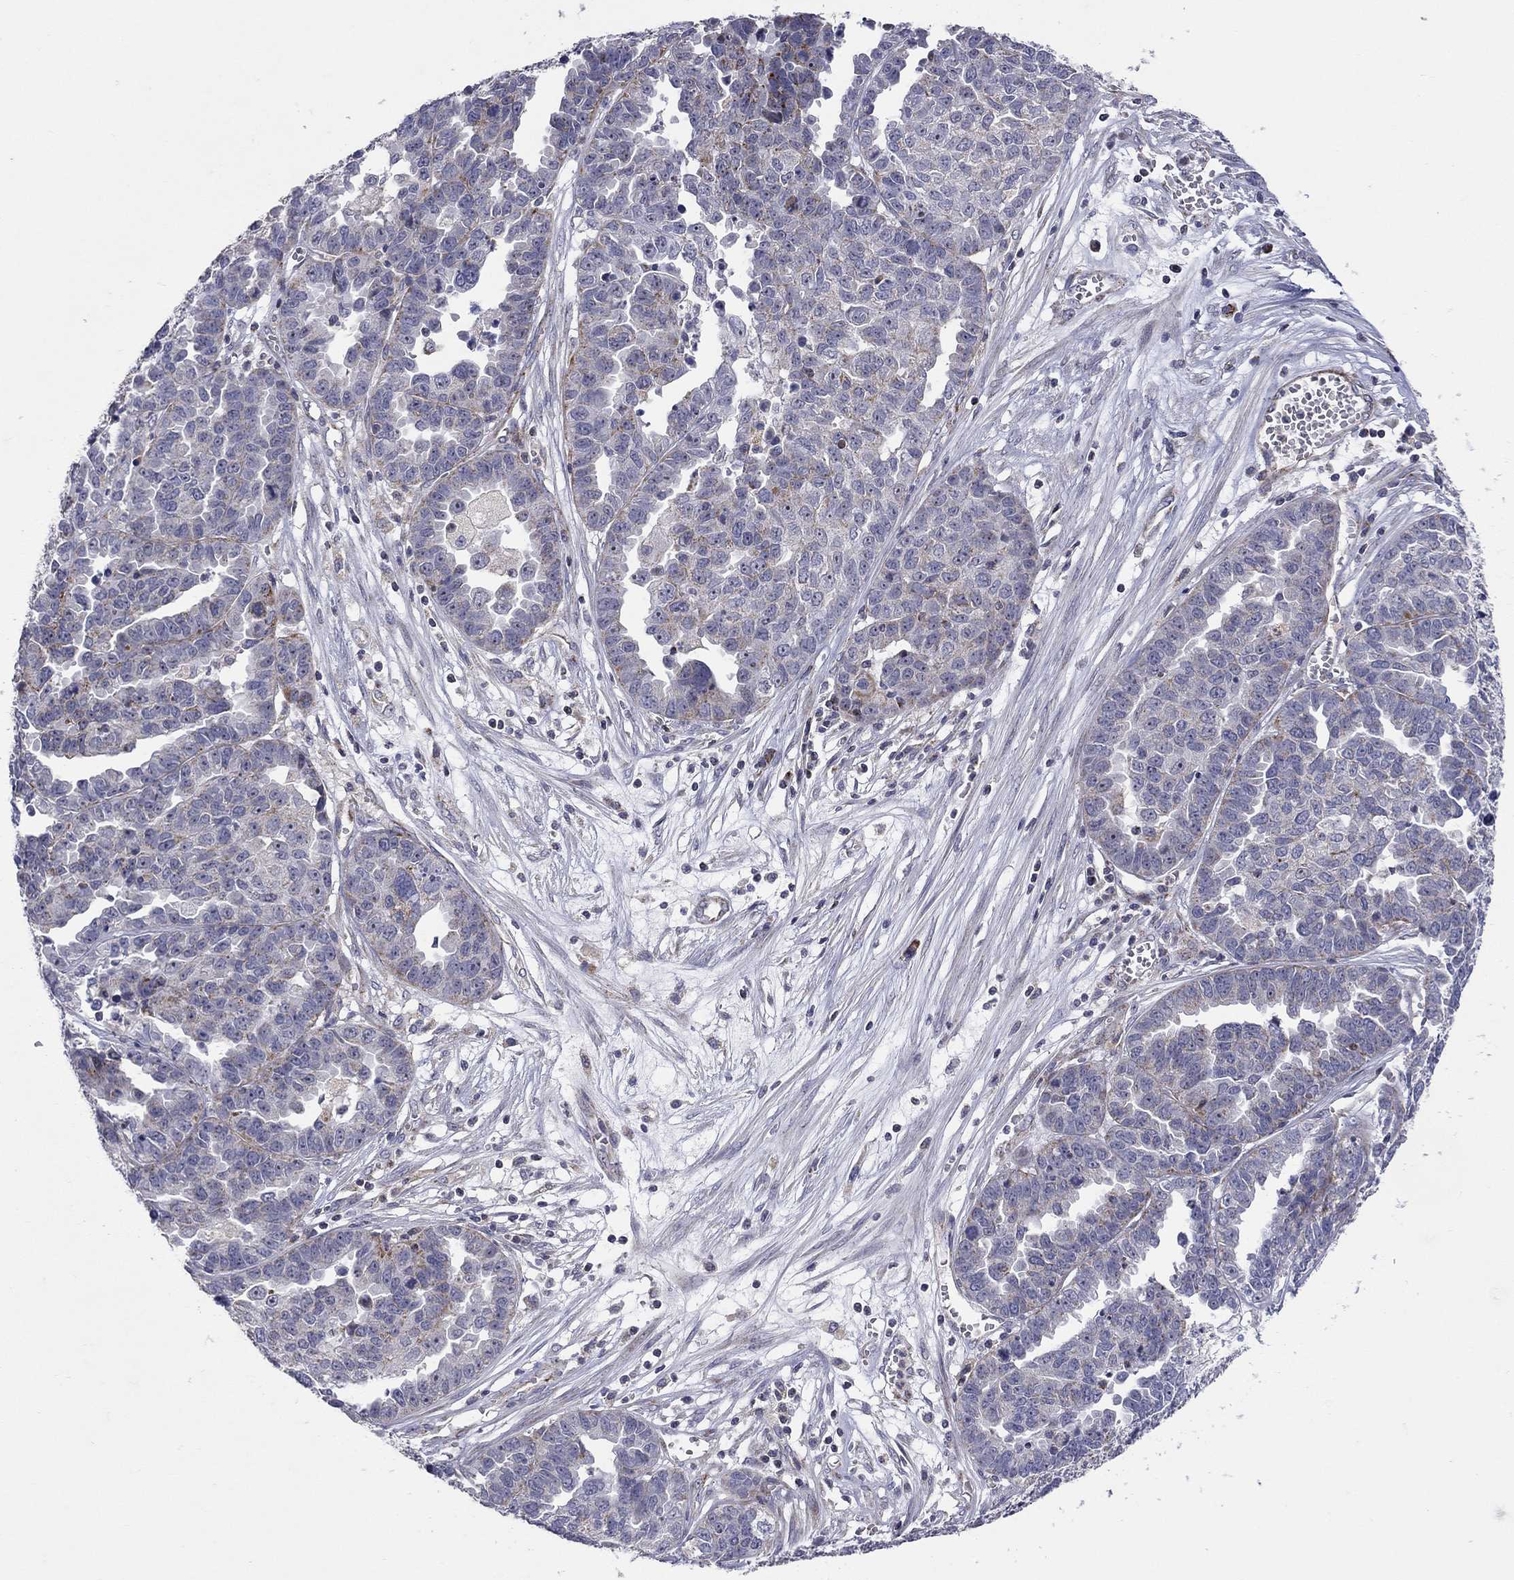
{"staining": {"intensity": "weak", "quantity": "<25%", "location": "cytoplasmic/membranous"}, "tissue": "ovarian cancer", "cell_type": "Tumor cells", "image_type": "cancer", "snomed": [{"axis": "morphology", "description": "Cystadenocarcinoma, serous, NOS"}, {"axis": "topography", "description": "Ovary"}], "caption": "An immunohistochemistry image of ovarian cancer is shown. There is no staining in tumor cells of ovarian cancer.", "gene": "HMX2", "patient": {"sex": "female", "age": 87}}